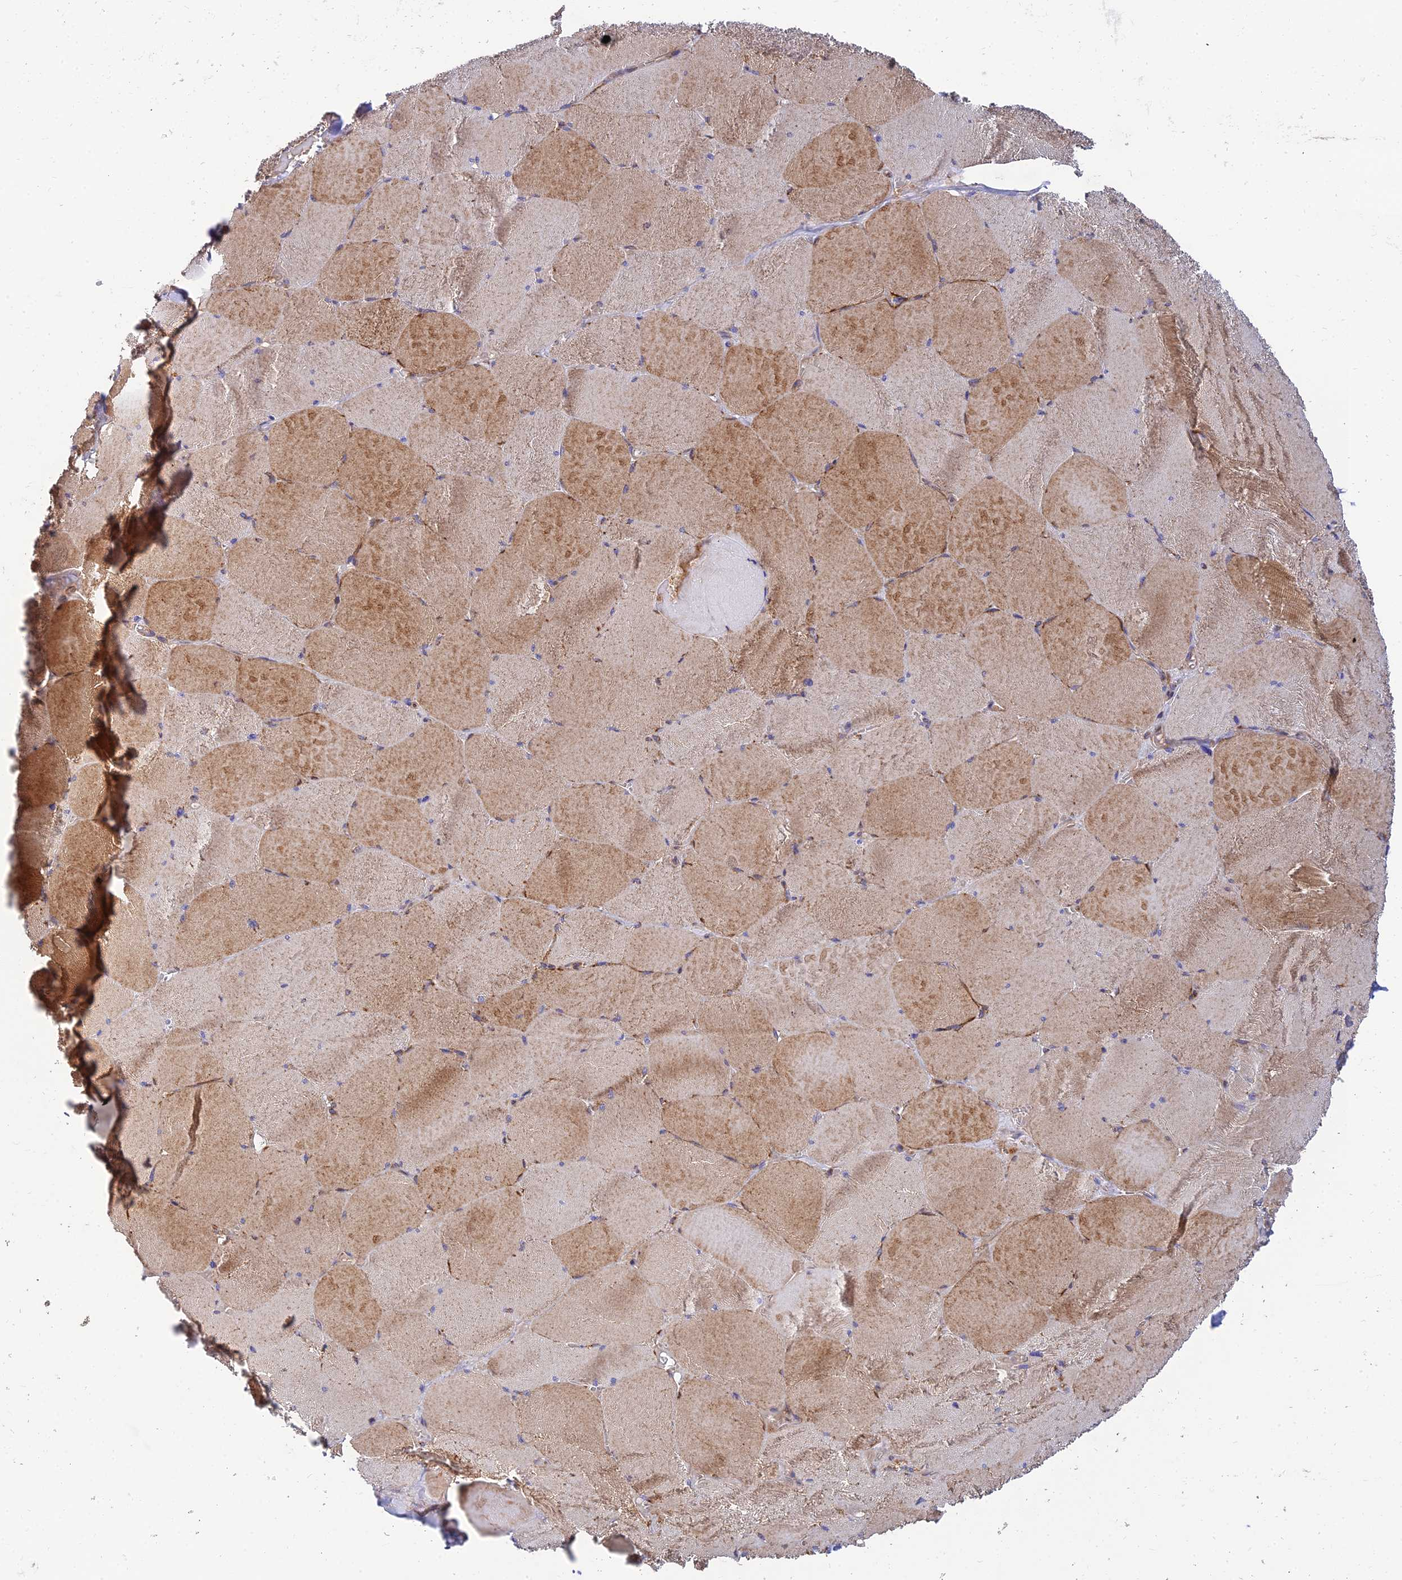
{"staining": {"intensity": "moderate", "quantity": "25%-75%", "location": "cytoplasmic/membranous"}, "tissue": "skeletal muscle", "cell_type": "Myocytes", "image_type": "normal", "snomed": [{"axis": "morphology", "description": "Normal tissue, NOS"}, {"axis": "topography", "description": "Skeletal muscle"}, {"axis": "topography", "description": "Head-Neck"}], "caption": "Moderate cytoplasmic/membranous protein expression is seen in about 25%-75% of myocytes in skeletal muscle. Nuclei are stained in blue.", "gene": "PODNL1", "patient": {"sex": "male", "age": 66}}